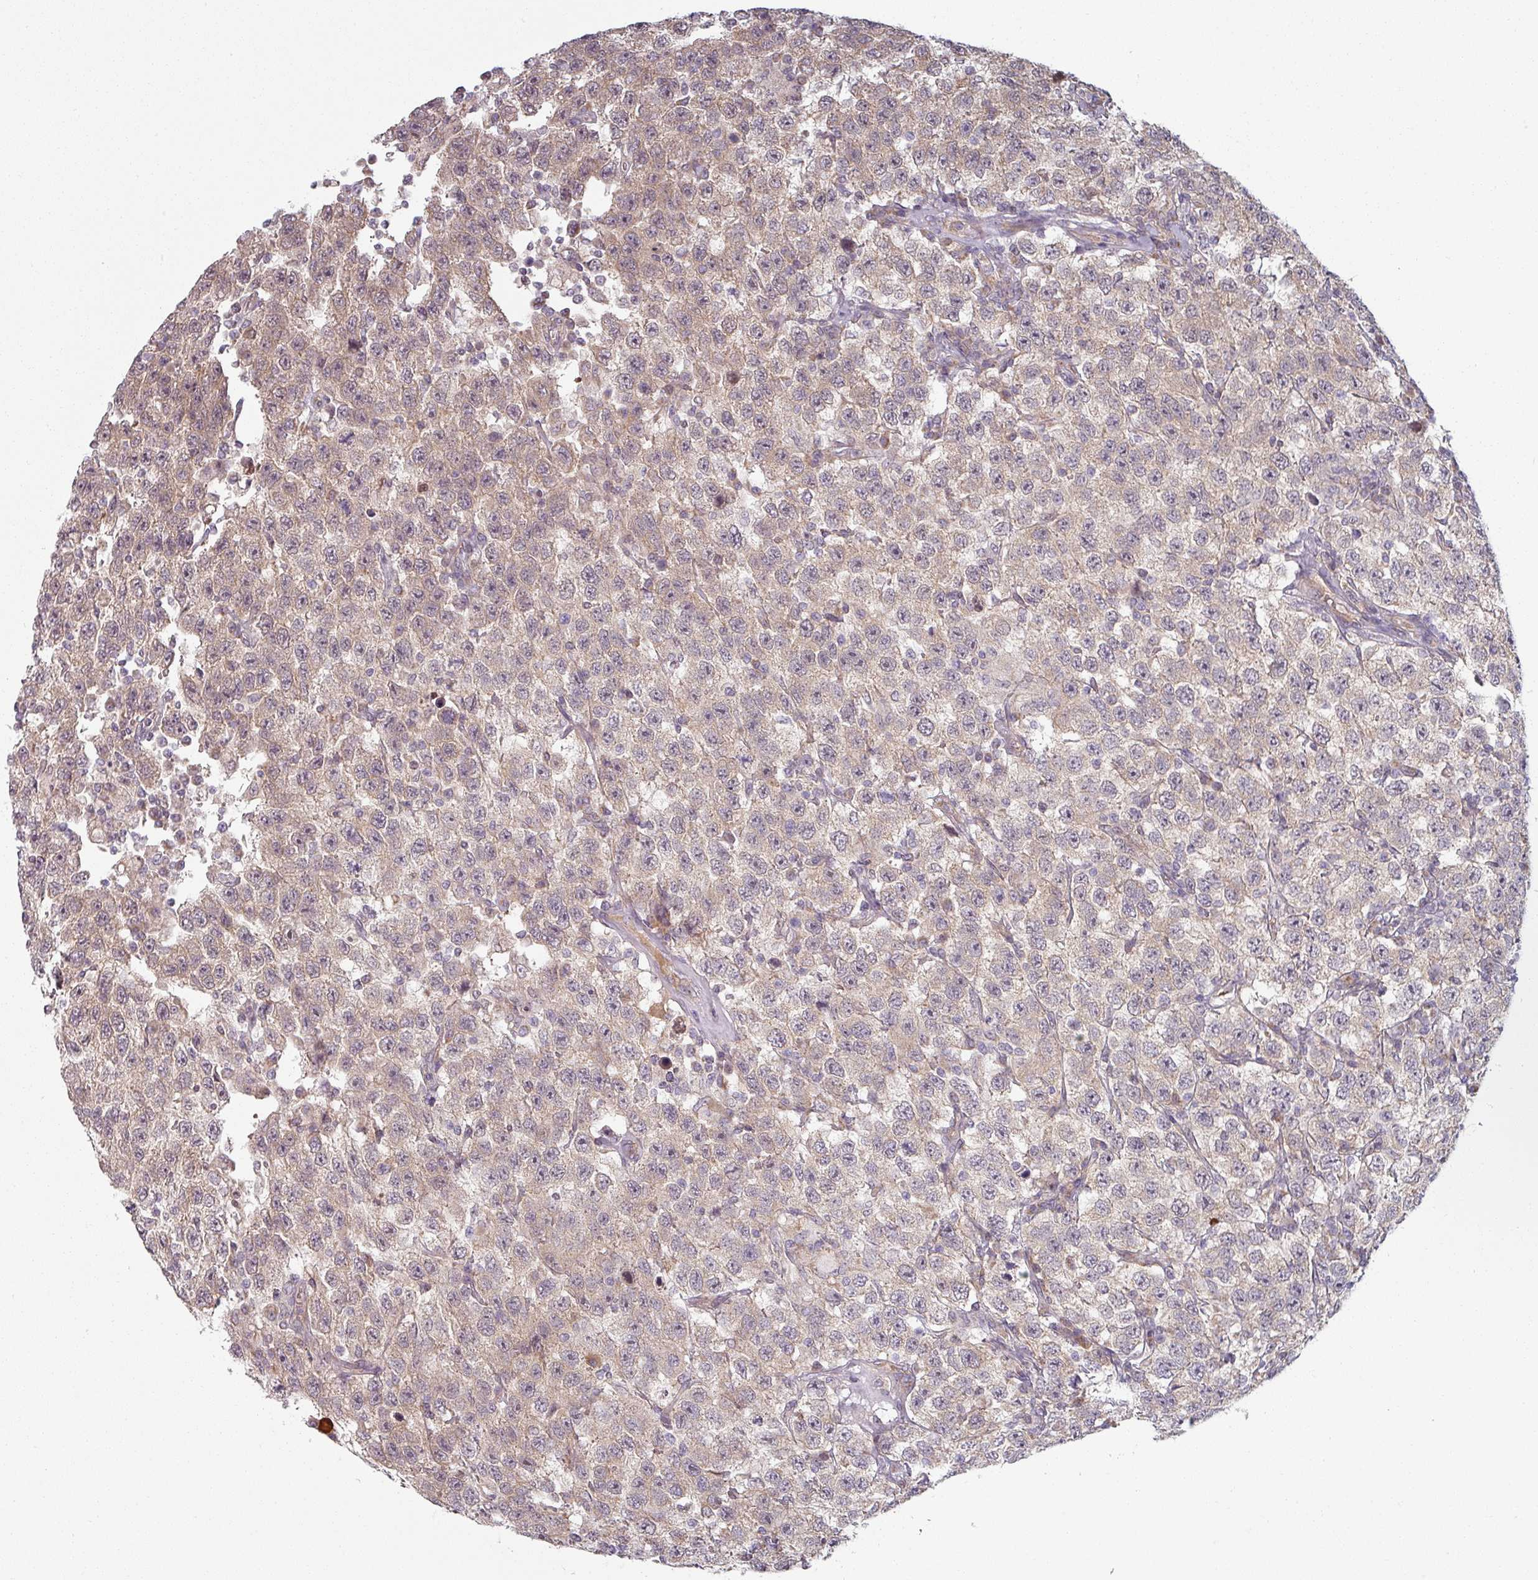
{"staining": {"intensity": "weak", "quantity": "25%-75%", "location": "cytoplasmic/membranous"}, "tissue": "testis cancer", "cell_type": "Tumor cells", "image_type": "cancer", "snomed": [{"axis": "morphology", "description": "Seminoma, NOS"}, {"axis": "topography", "description": "Testis"}], "caption": "Protein analysis of testis cancer tissue demonstrates weak cytoplasmic/membranous staining in about 25%-75% of tumor cells.", "gene": "PLEKHJ1", "patient": {"sex": "male", "age": 41}}